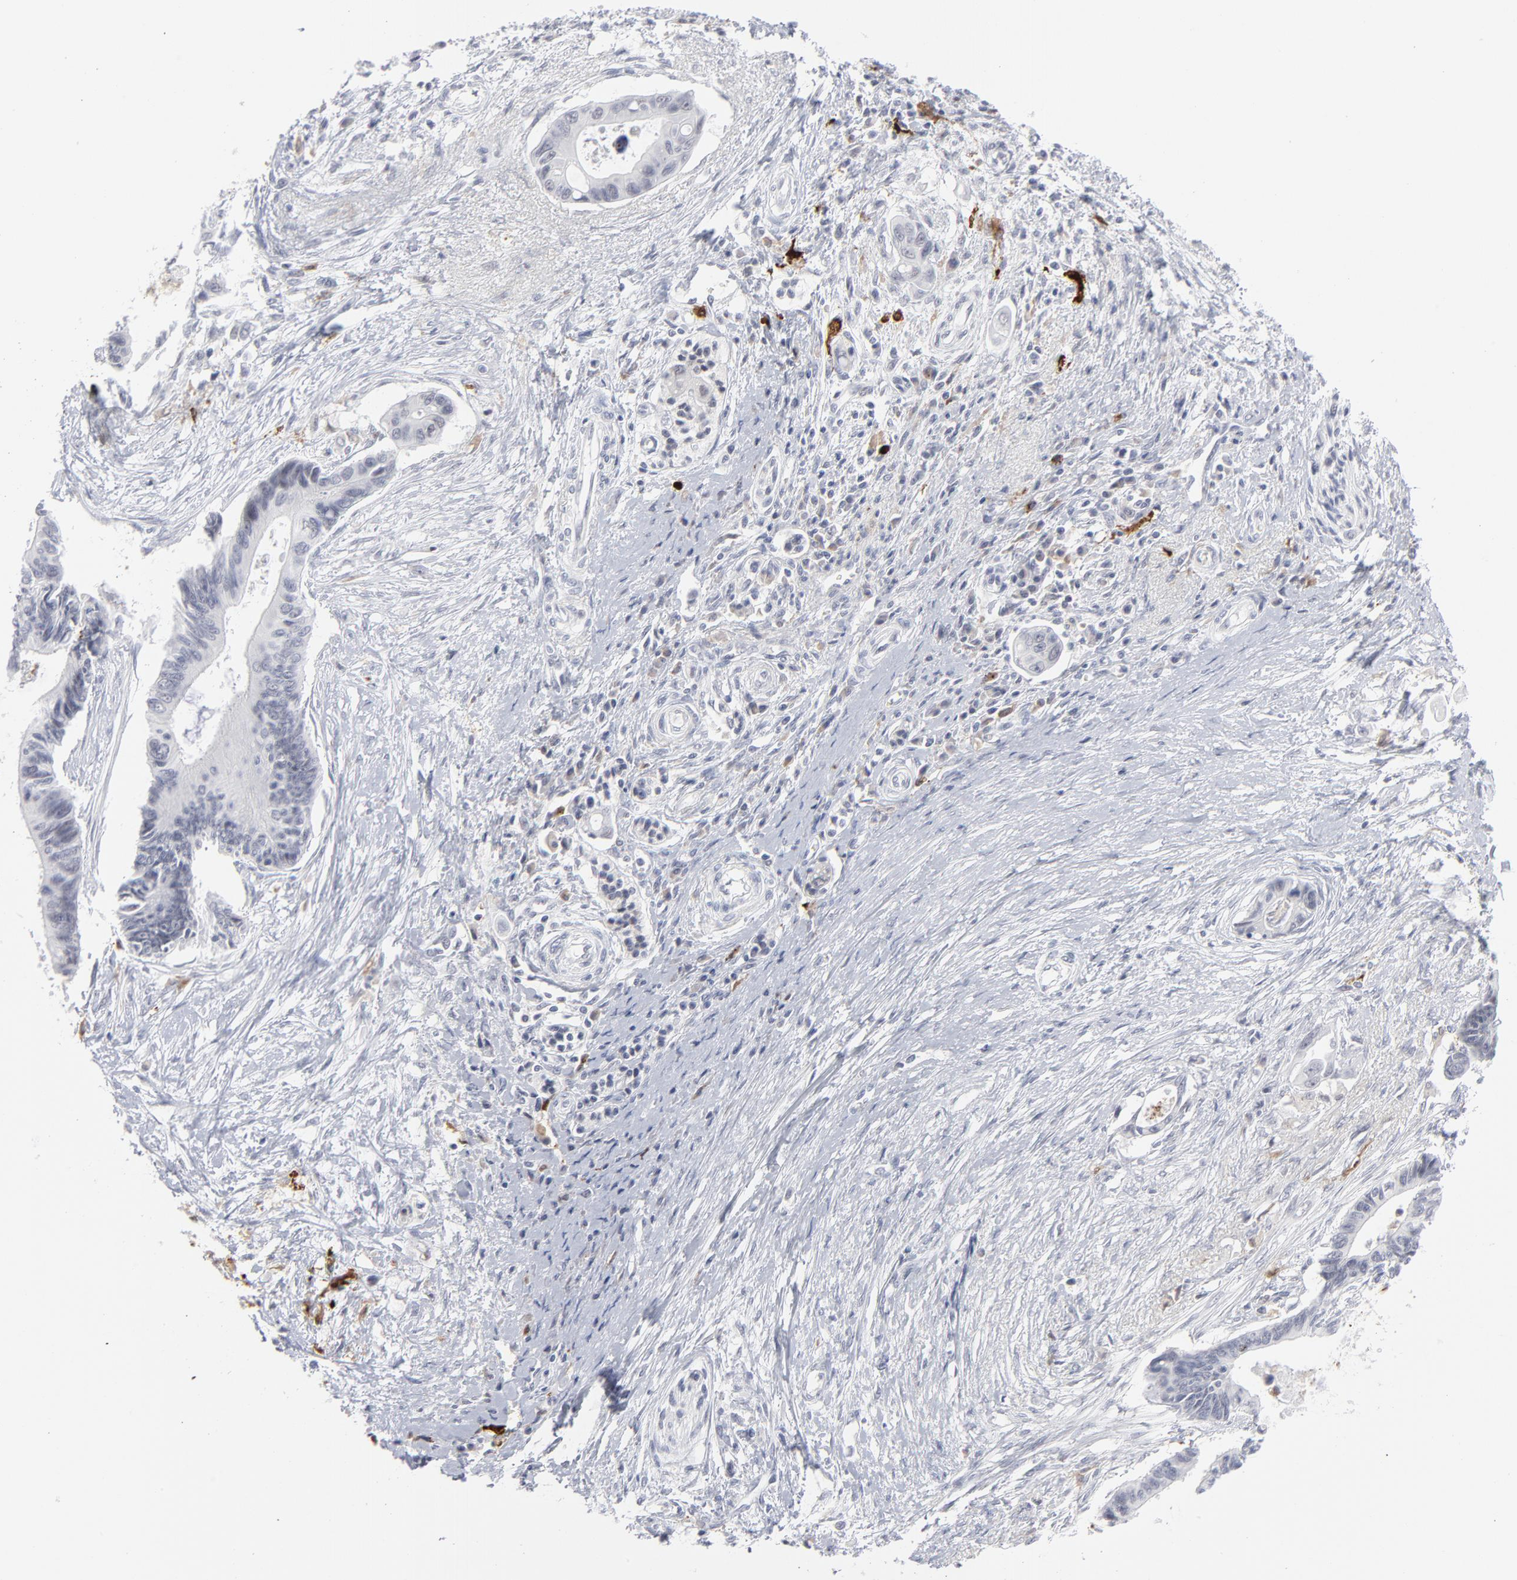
{"staining": {"intensity": "negative", "quantity": "none", "location": "none"}, "tissue": "pancreatic cancer", "cell_type": "Tumor cells", "image_type": "cancer", "snomed": [{"axis": "morphology", "description": "Adenocarcinoma, NOS"}, {"axis": "topography", "description": "Pancreas"}], "caption": "The micrograph reveals no significant expression in tumor cells of adenocarcinoma (pancreatic).", "gene": "CCR2", "patient": {"sex": "female", "age": 70}}